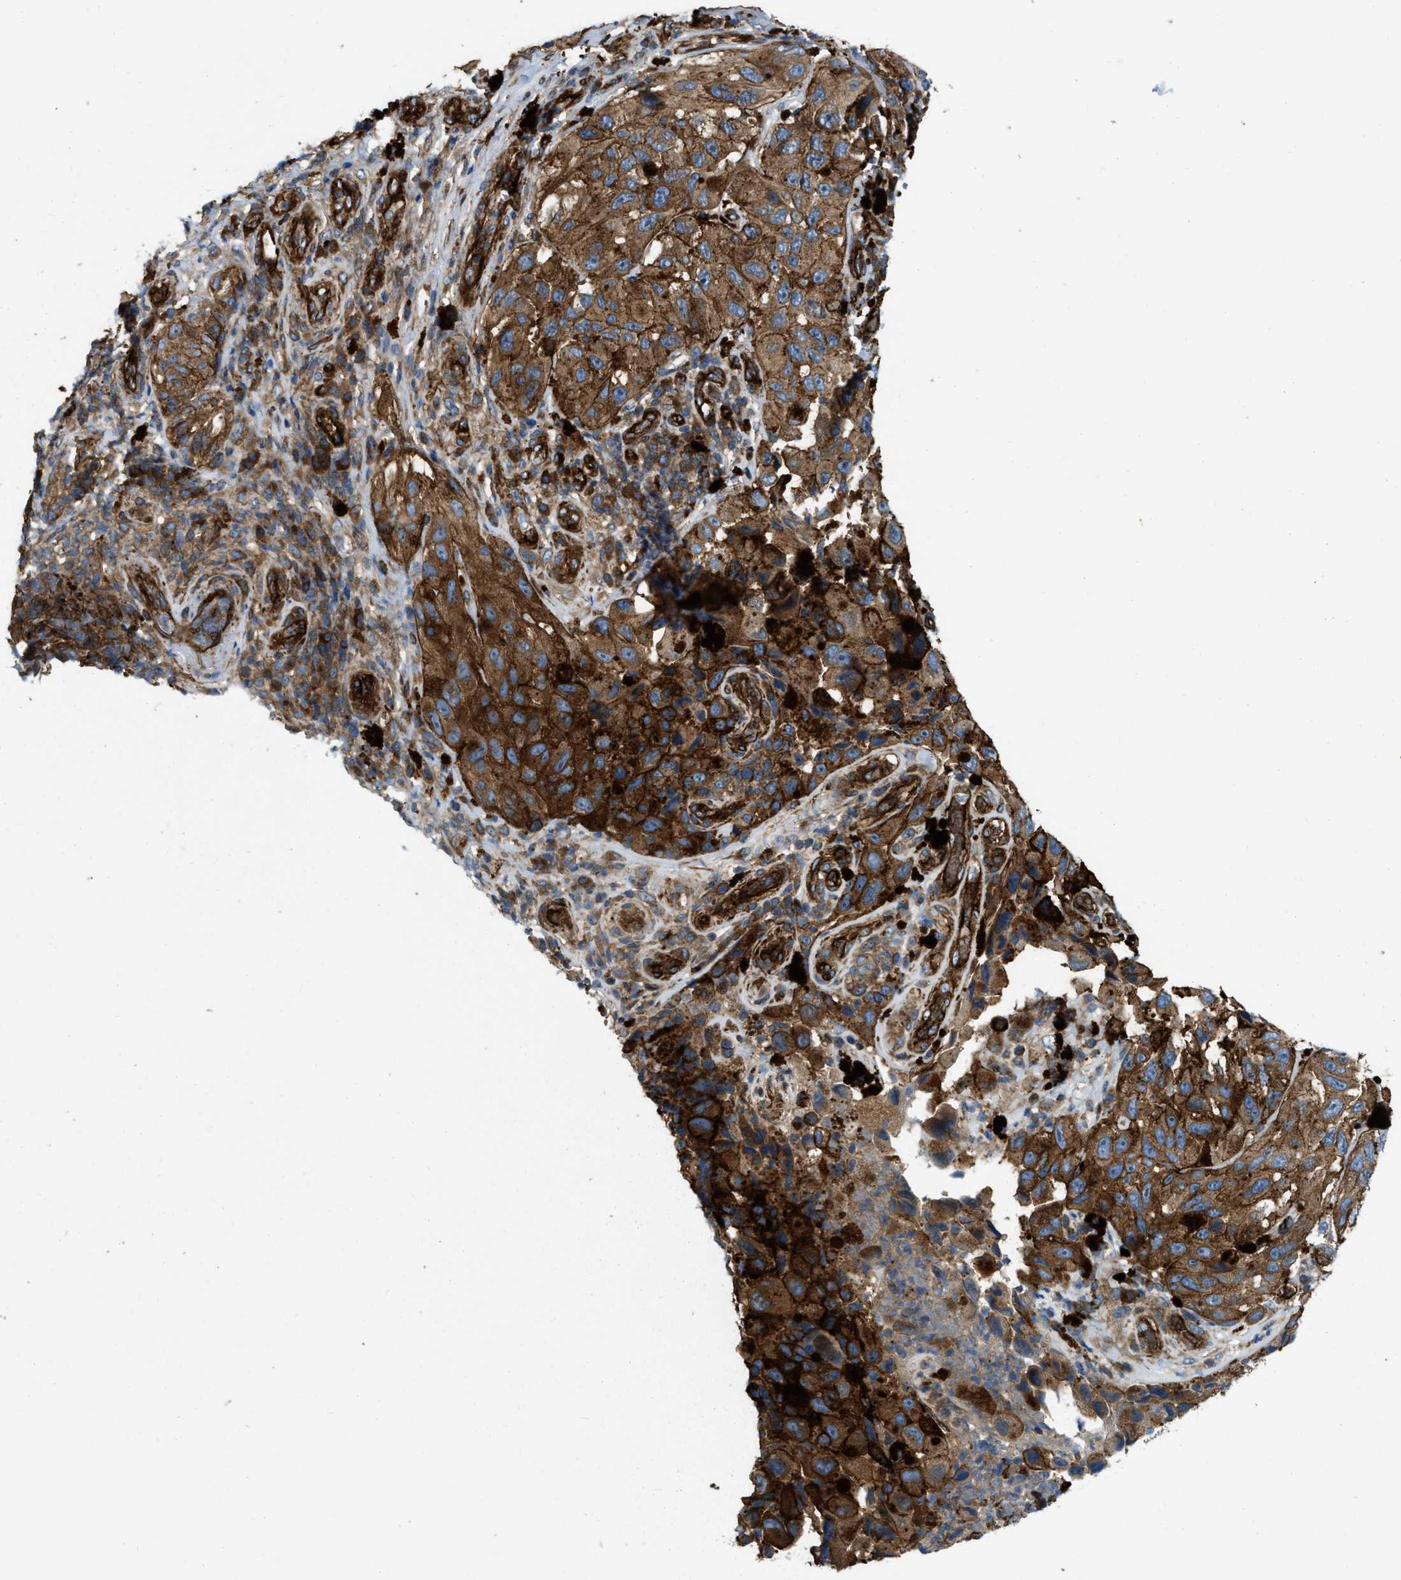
{"staining": {"intensity": "moderate", "quantity": ">75%", "location": "cytoplasmic/membranous"}, "tissue": "melanoma", "cell_type": "Tumor cells", "image_type": "cancer", "snomed": [{"axis": "morphology", "description": "Malignant melanoma, NOS"}, {"axis": "topography", "description": "Skin"}], "caption": "Moderate cytoplasmic/membranous protein expression is present in about >75% of tumor cells in melanoma.", "gene": "ERC1", "patient": {"sex": "female", "age": 73}}